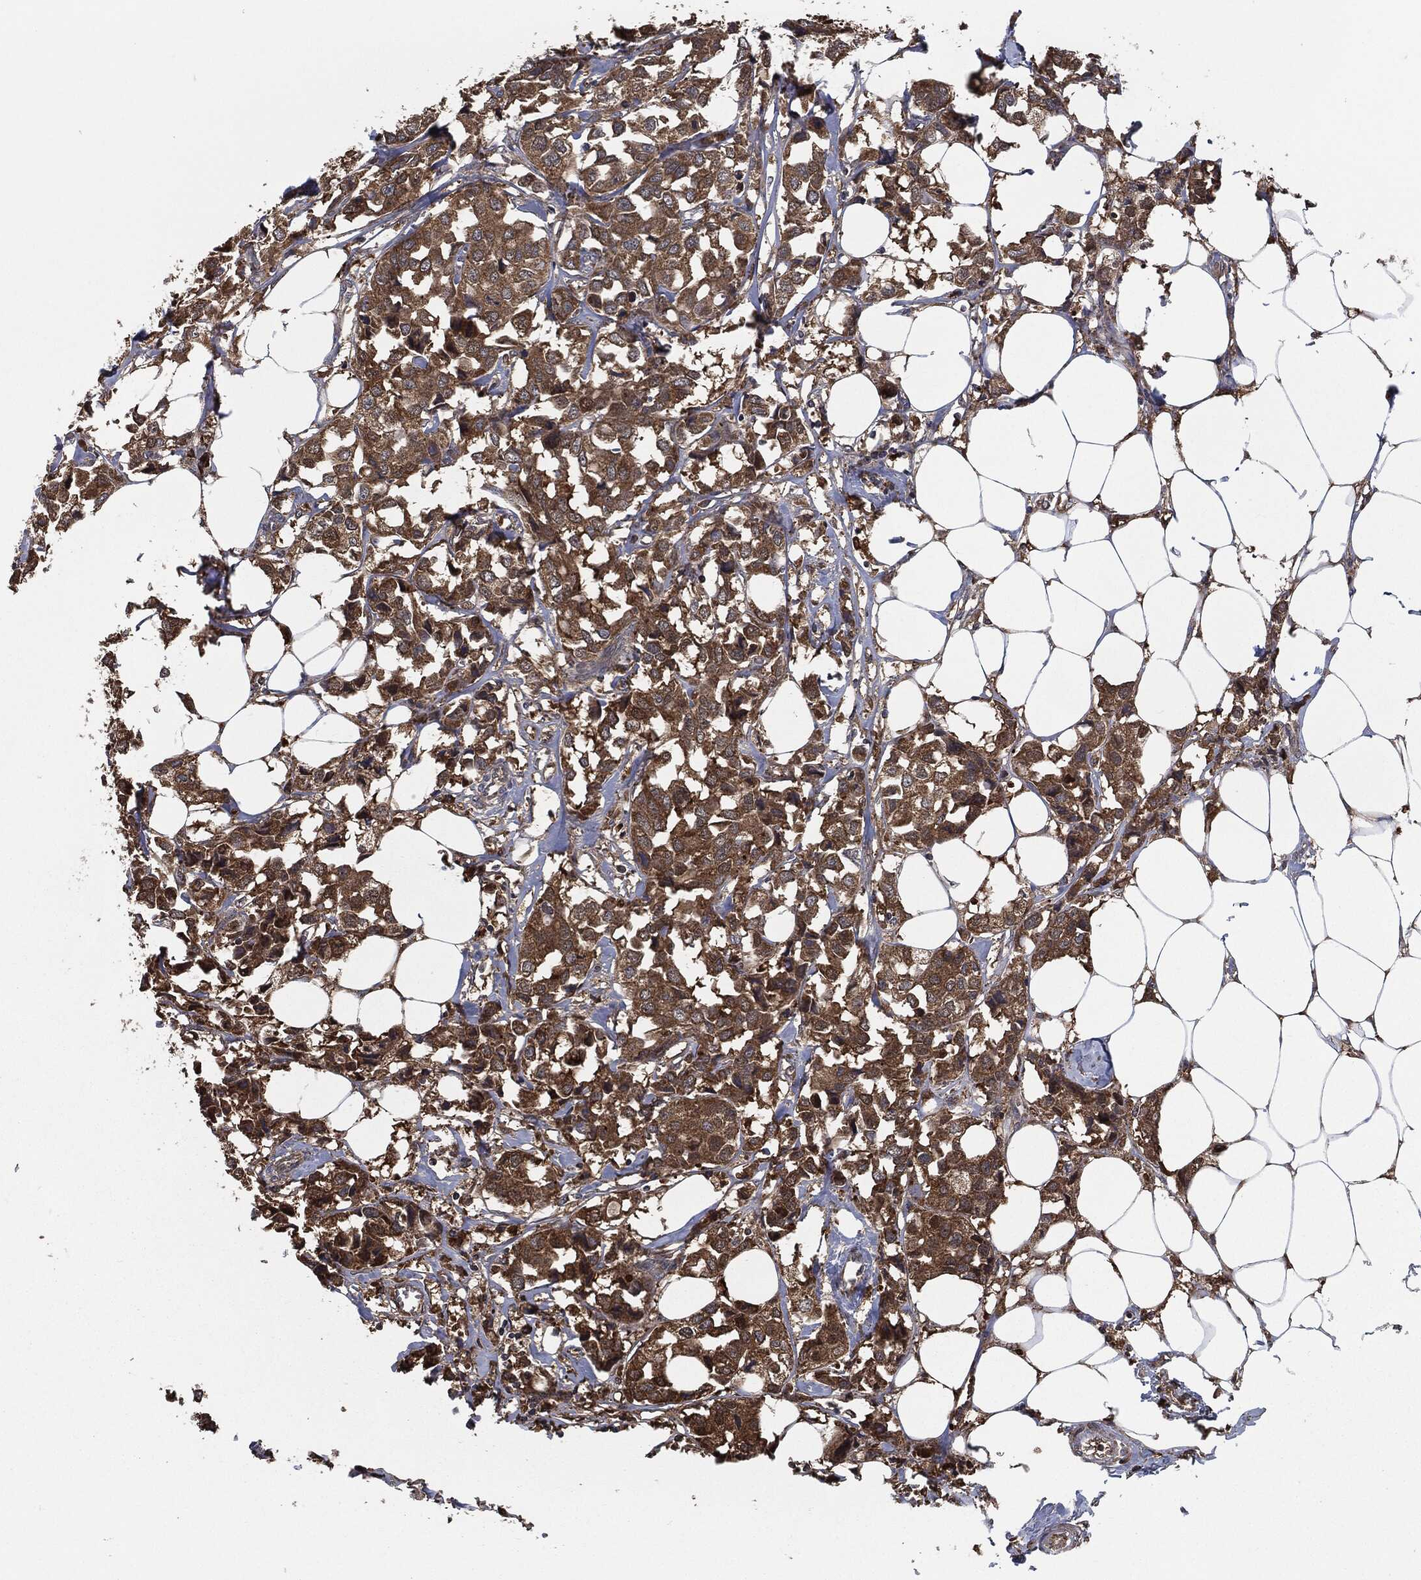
{"staining": {"intensity": "moderate", "quantity": ">75%", "location": "cytoplasmic/membranous"}, "tissue": "breast cancer", "cell_type": "Tumor cells", "image_type": "cancer", "snomed": [{"axis": "morphology", "description": "Duct carcinoma"}, {"axis": "topography", "description": "Breast"}], "caption": "IHC micrograph of breast cancer stained for a protein (brown), which demonstrates medium levels of moderate cytoplasmic/membranous positivity in about >75% of tumor cells.", "gene": "PRDX4", "patient": {"sex": "female", "age": 80}}